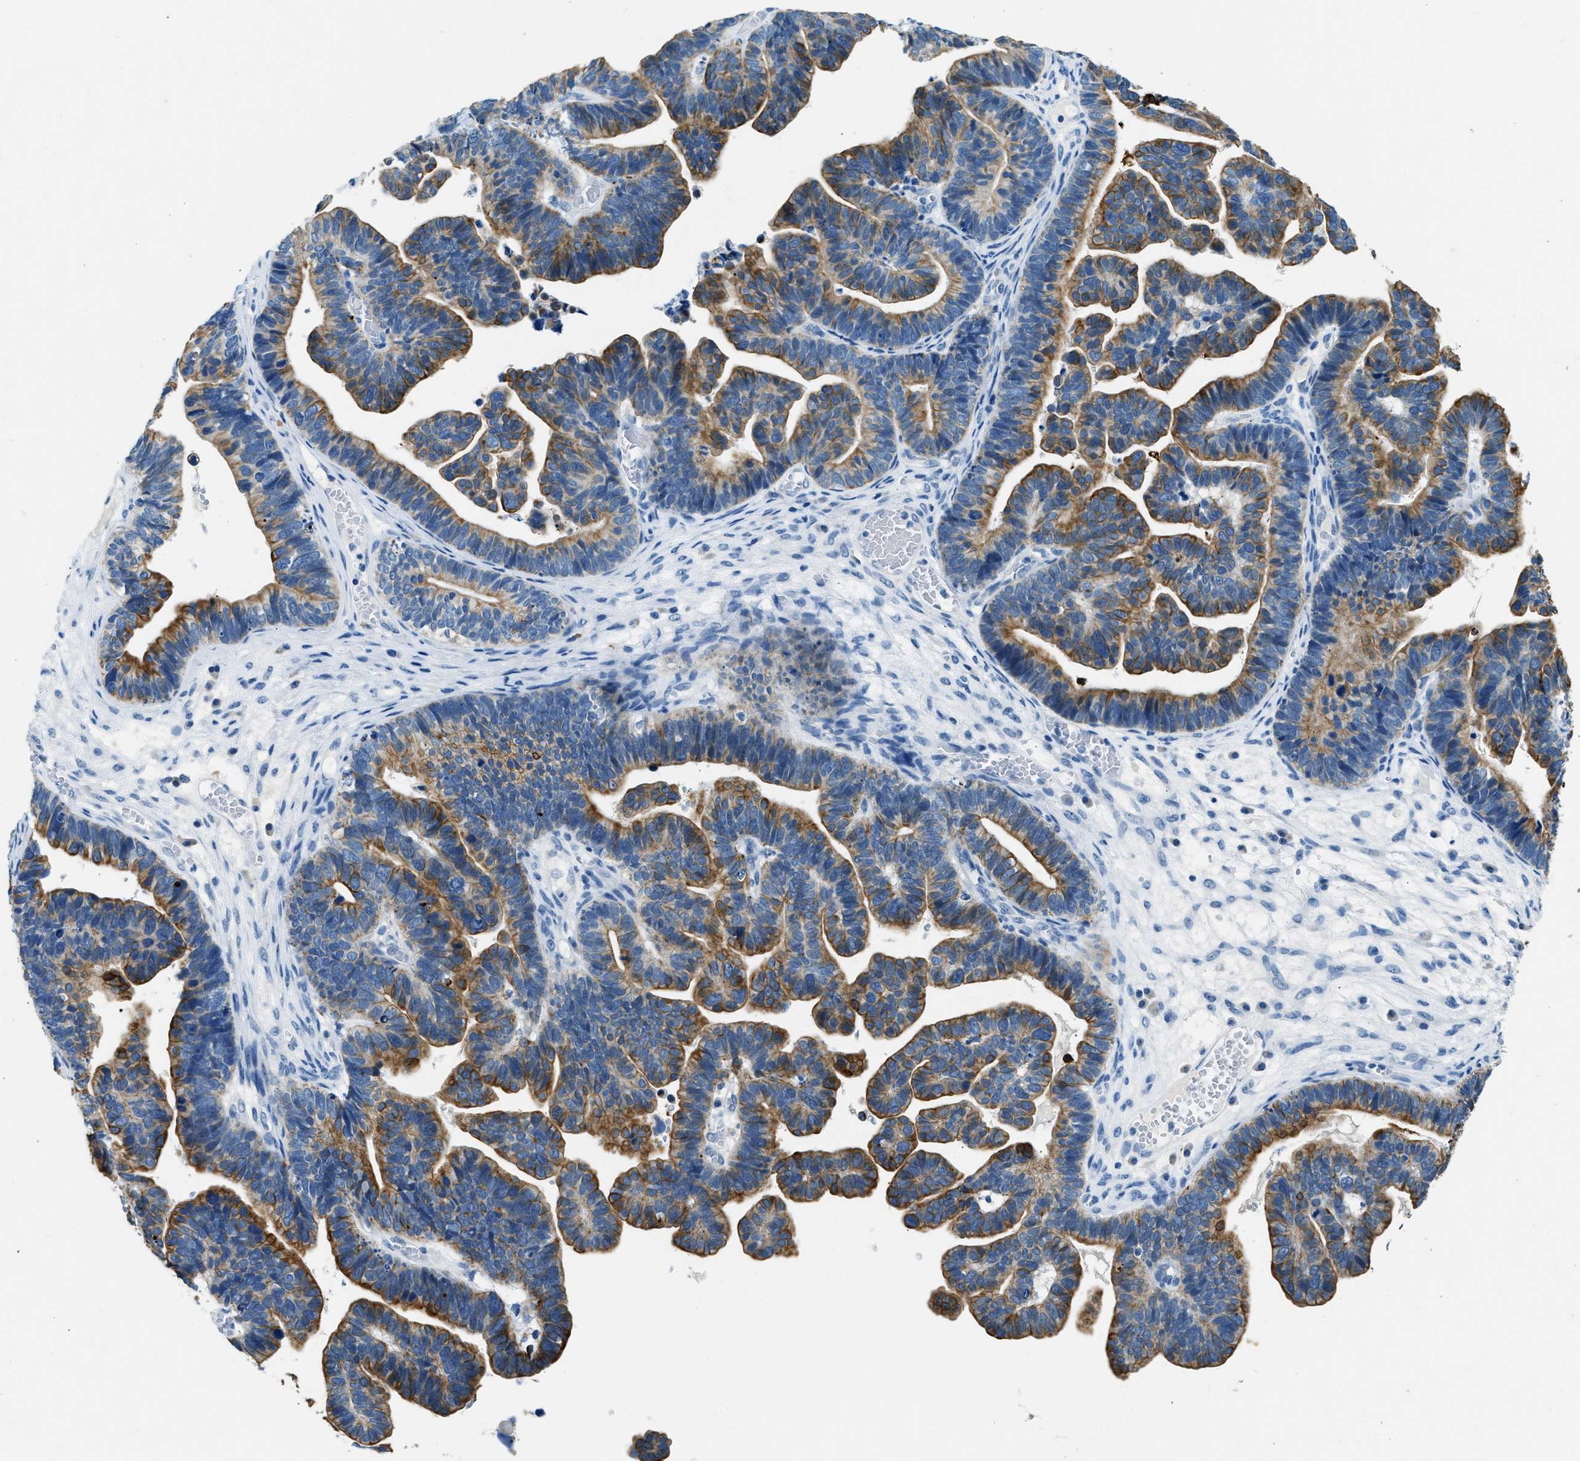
{"staining": {"intensity": "moderate", "quantity": ">75%", "location": "cytoplasmic/membranous"}, "tissue": "ovarian cancer", "cell_type": "Tumor cells", "image_type": "cancer", "snomed": [{"axis": "morphology", "description": "Cystadenocarcinoma, serous, NOS"}, {"axis": "topography", "description": "Ovary"}], "caption": "This is an image of immunohistochemistry staining of ovarian cancer (serous cystadenocarcinoma), which shows moderate expression in the cytoplasmic/membranous of tumor cells.", "gene": "CFAP20", "patient": {"sex": "female", "age": 56}}